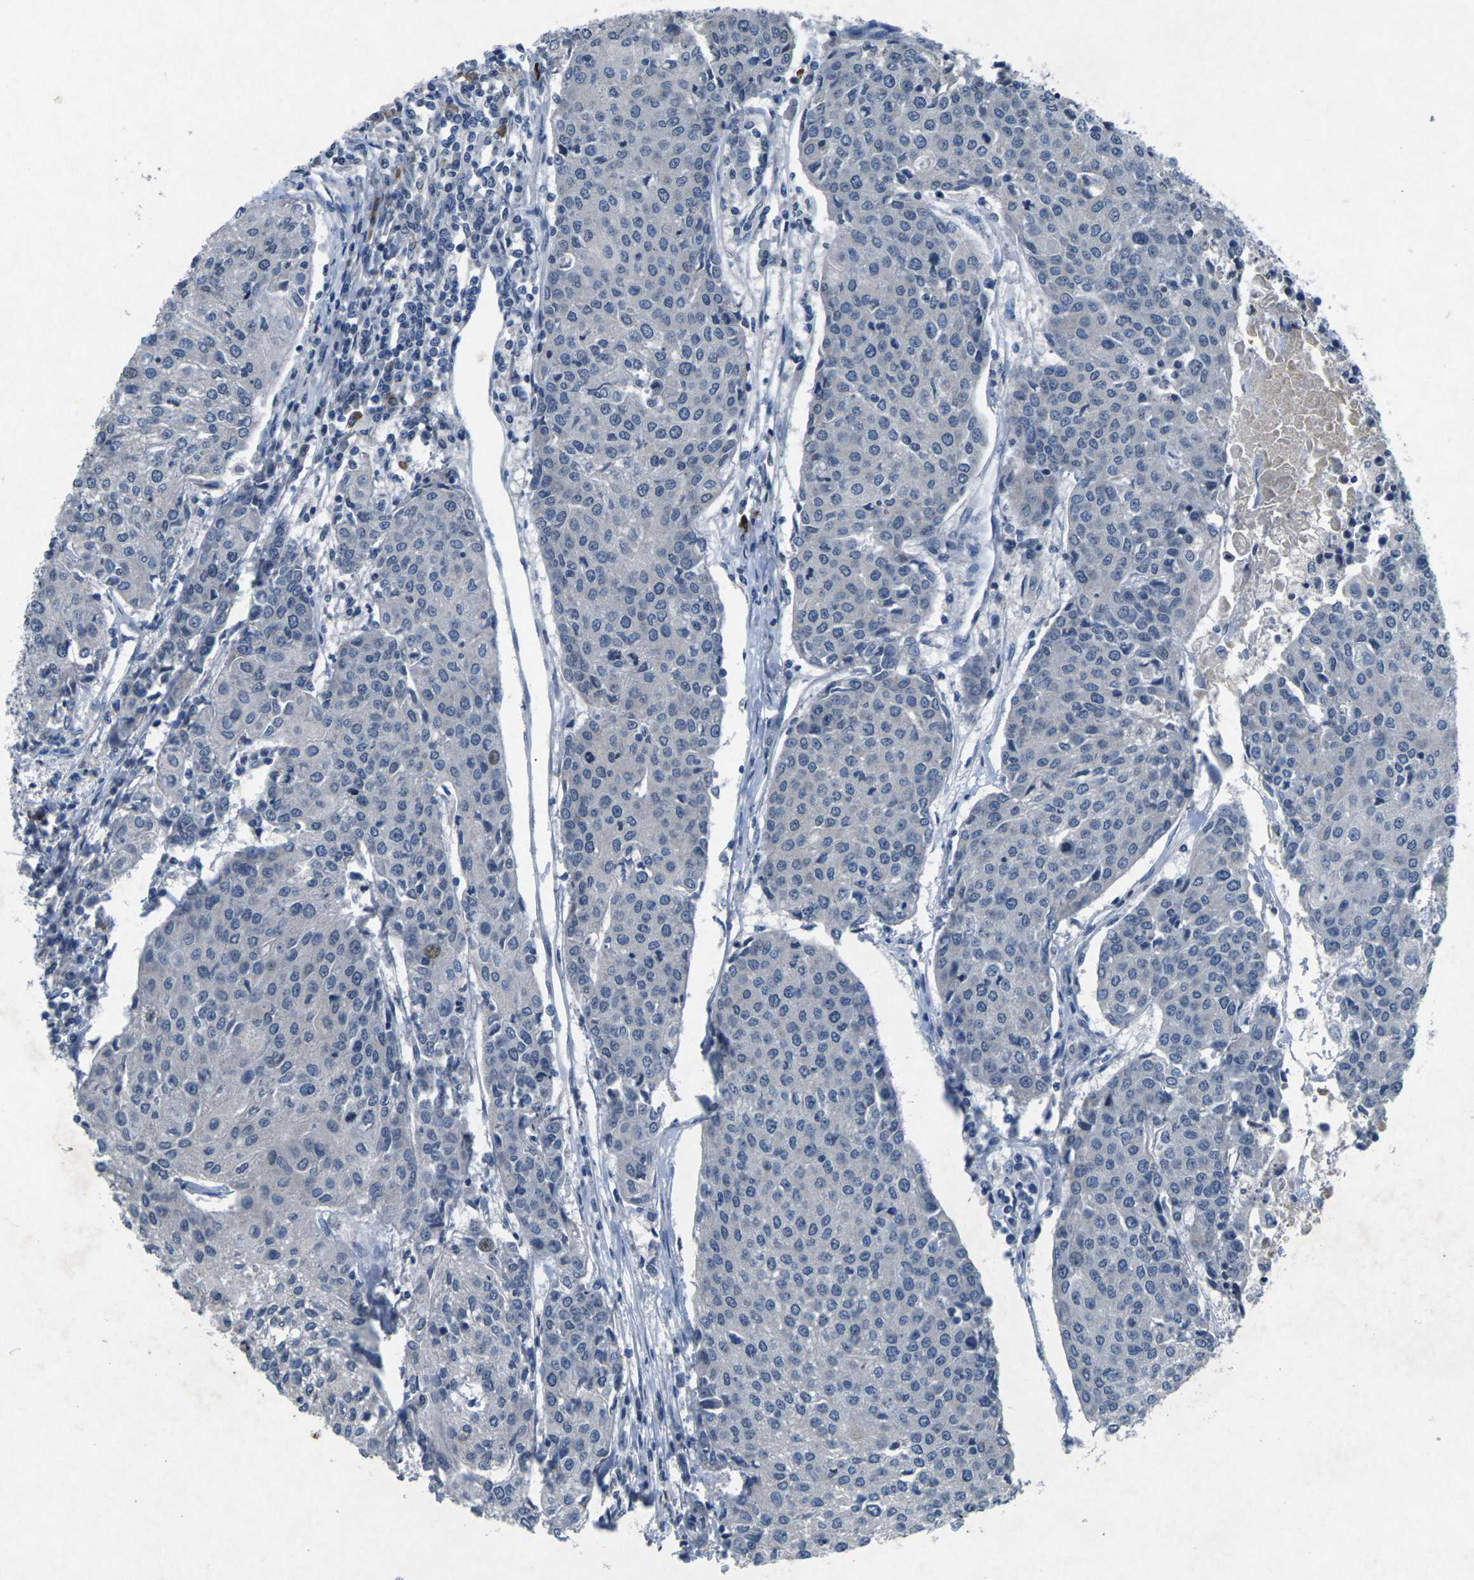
{"staining": {"intensity": "negative", "quantity": "none", "location": "none"}, "tissue": "urothelial cancer", "cell_type": "Tumor cells", "image_type": "cancer", "snomed": [{"axis": "morphology", "description": "Urothelial carcinoma, High grade"}, {"axis": "topography", "description": "Urinary bladder"}], "caption": "Immunohistochemistry of human high-grade urothelial carcinoma shows no staining in tumor cells. Nuclei are stained in blue.", "gene": "PLG", "patient": {"sex": "female", "age": 85}}